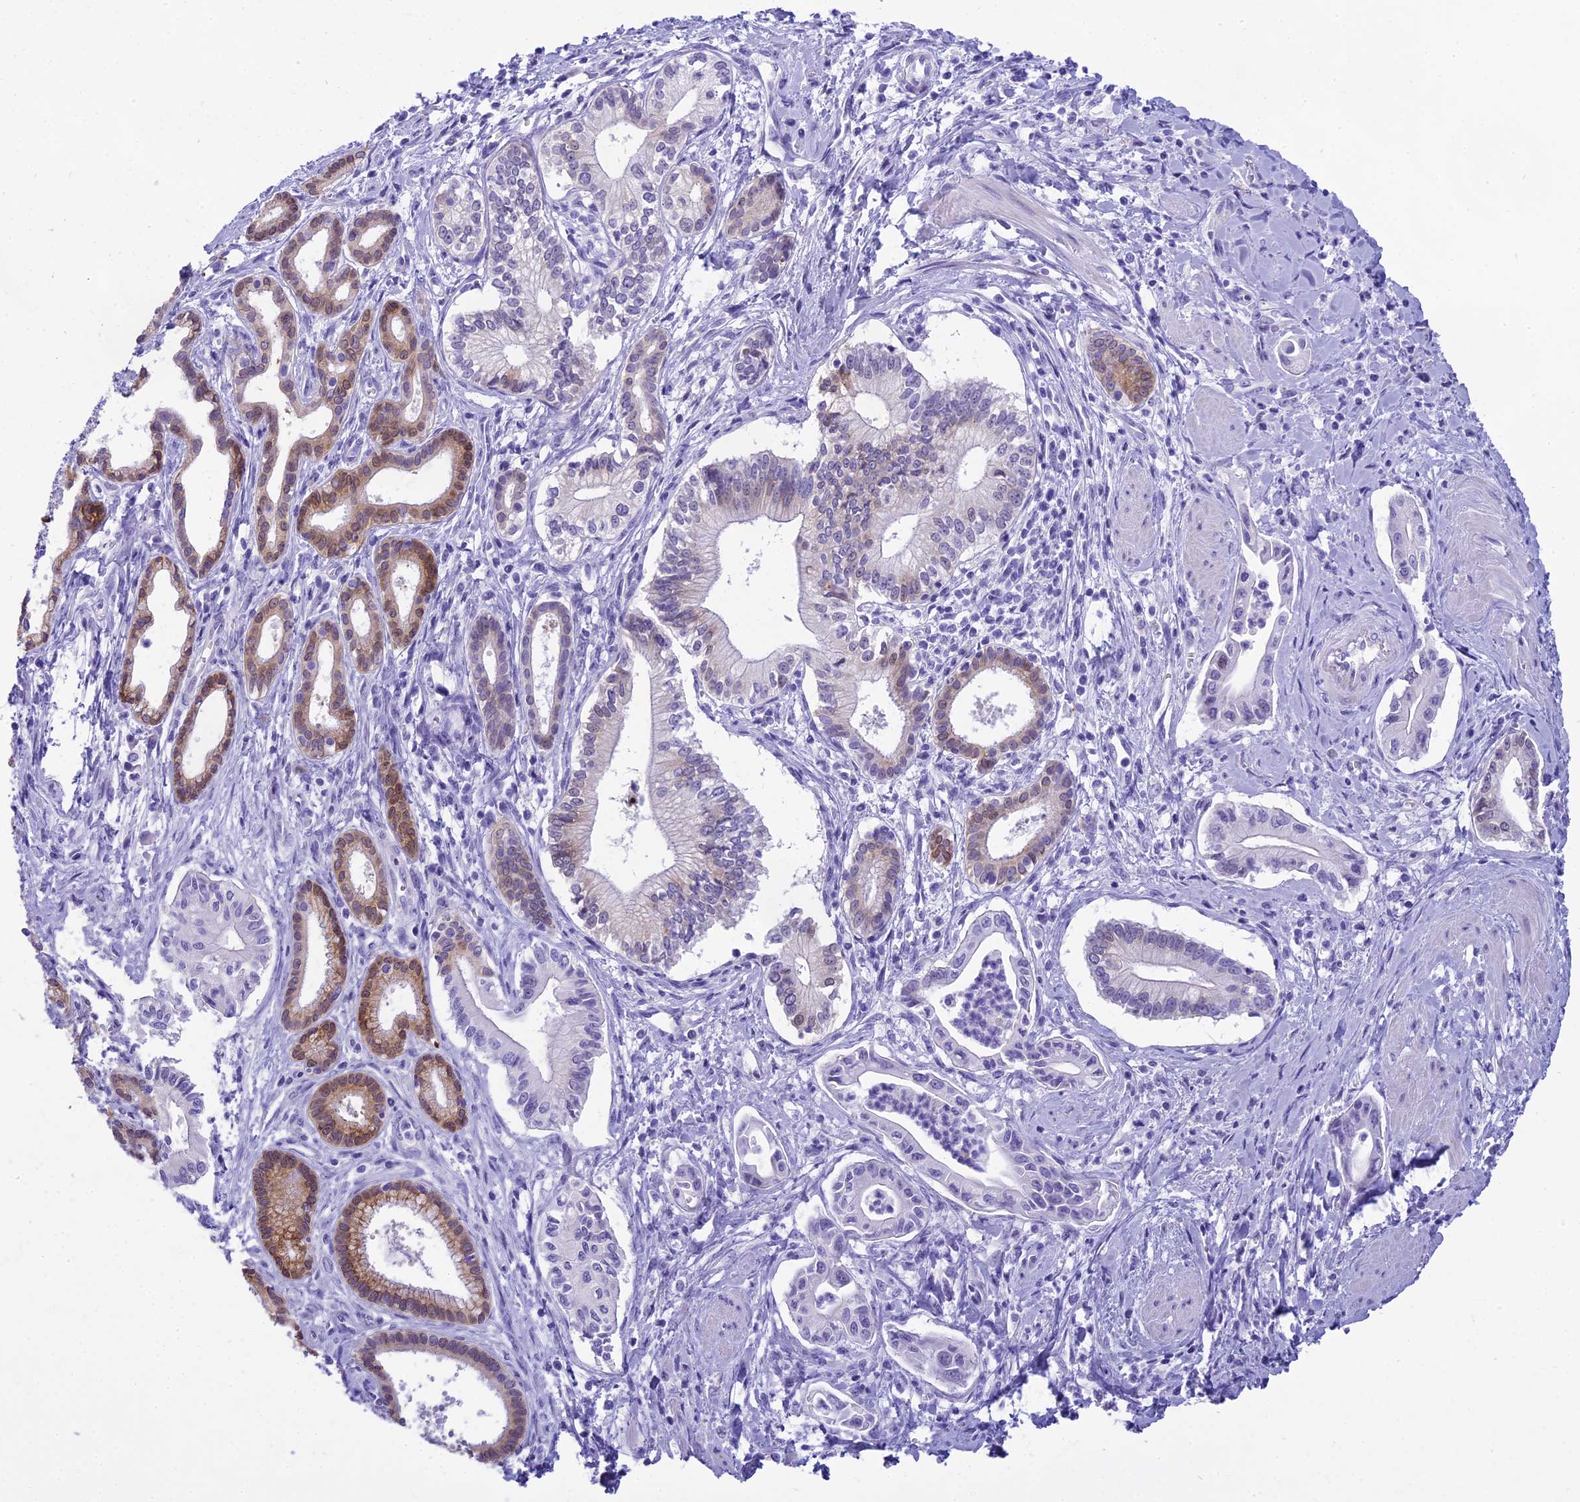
{"staining": {"intensity": "weak", "quantity": "<25%", "location": "cytoplasmic/membranous"}, "tissue": "pancreatic cancer", "cell_type": "Tumor cells", "image_type": "cancer", "snomed": [{"axis": "morphology", "description": "Adenocarcinoma, NOS"}, {"axis": "topography", "description": "Pancreas"}], "caption": "Photomicrograph shows no protein staining in tumor cells of pancreatic adenocarcinoma tissue.", "gene": "KCTD14", "patient": {"sex": "male", "age": 78}}